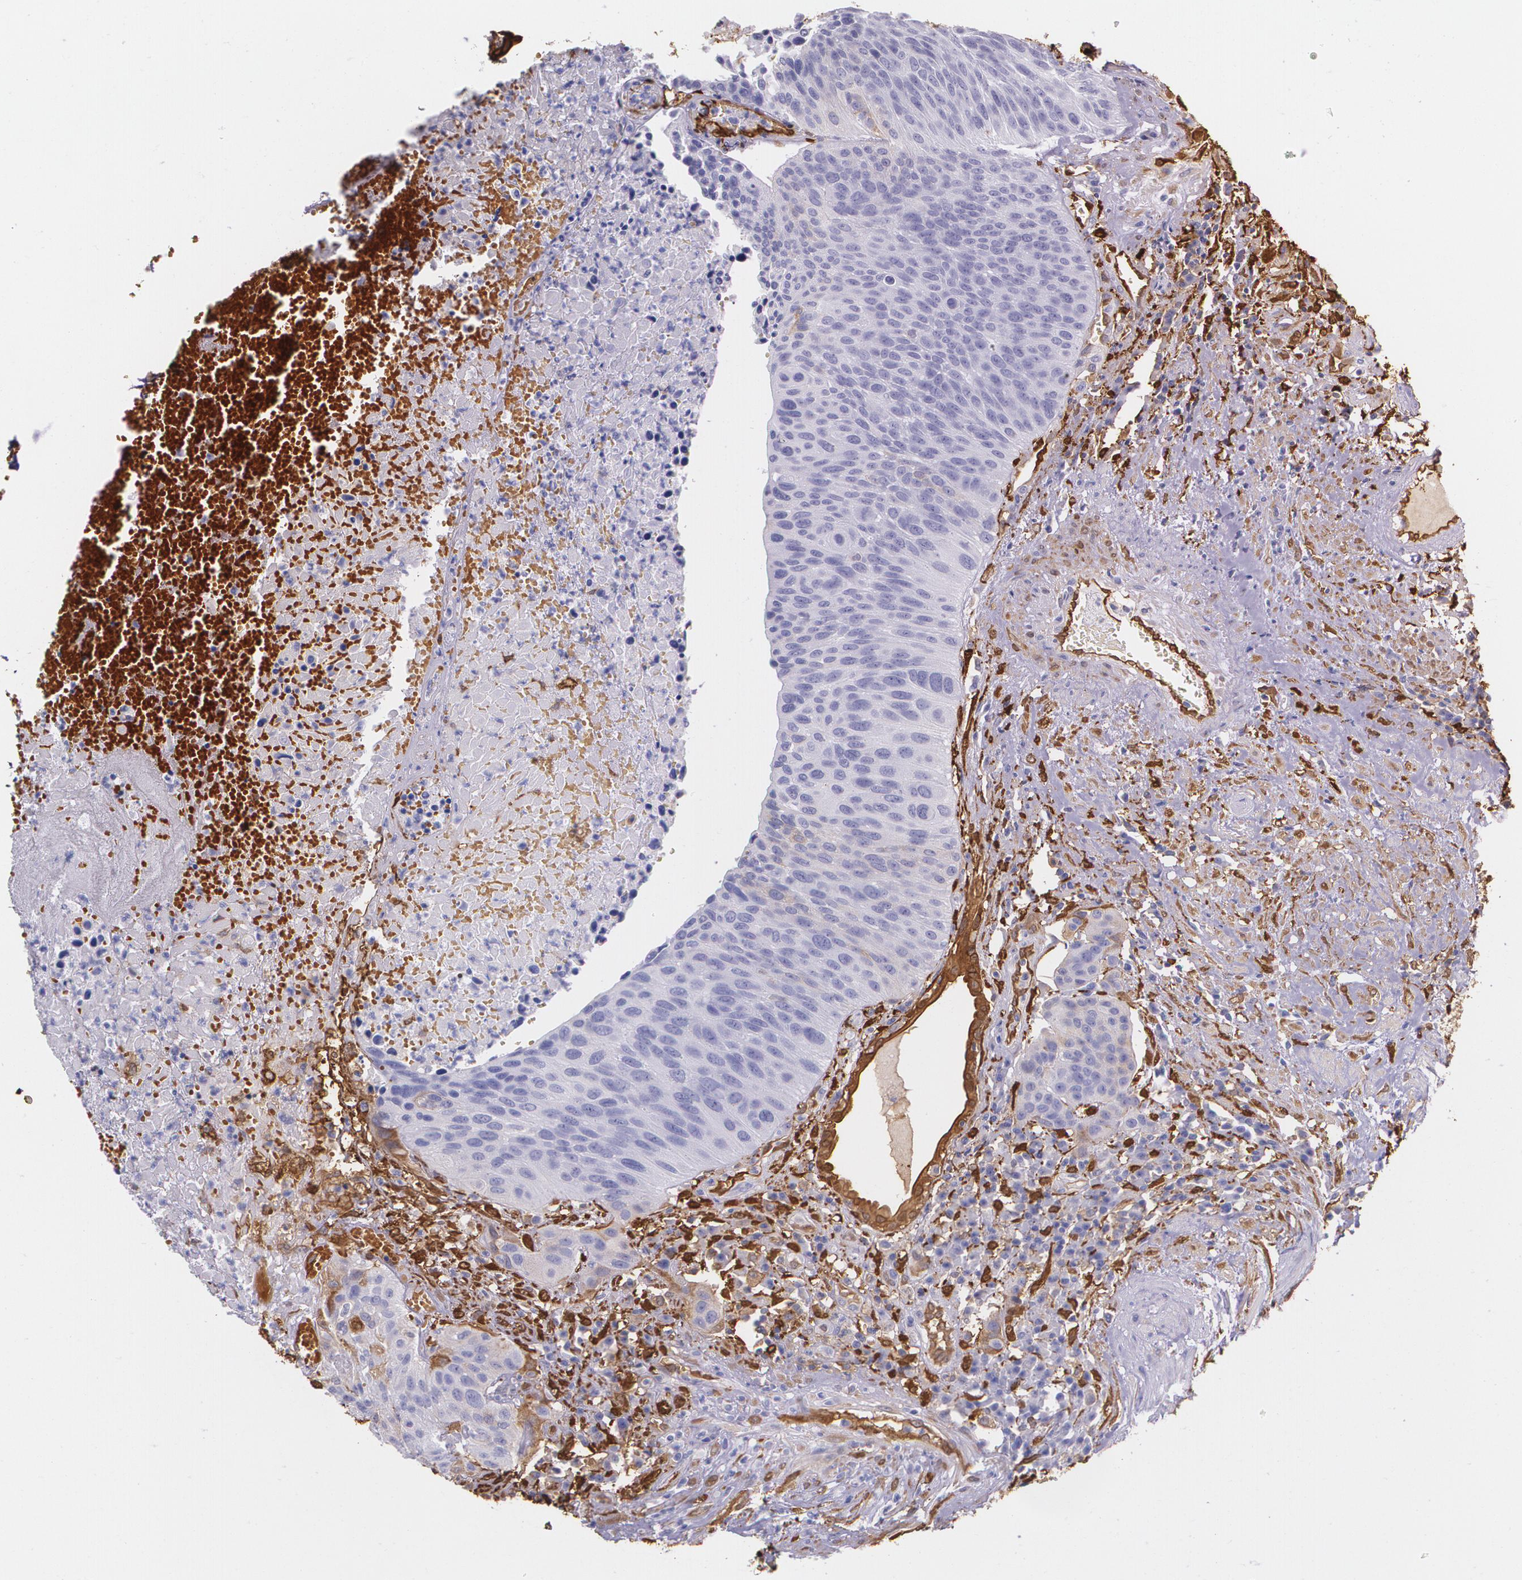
{"staining": {"intensity": "negative", "quantity": "none", "location": "none"}, "tissue": "urothelial cancer", "cell_type": "Tumor cells", "image_type": "cancer", "snomed": [{"axis": "morphology", "description": "Urothelial carcinoma, High grade"}, {"axis": "topography", "description": "Urinary bladder"}], "caption": "A photomicrograph of human urothelial cancer is negative for staining in tumor cells.", "gene": "MMP2", "patient": {"sex": "male", "age": 66}}